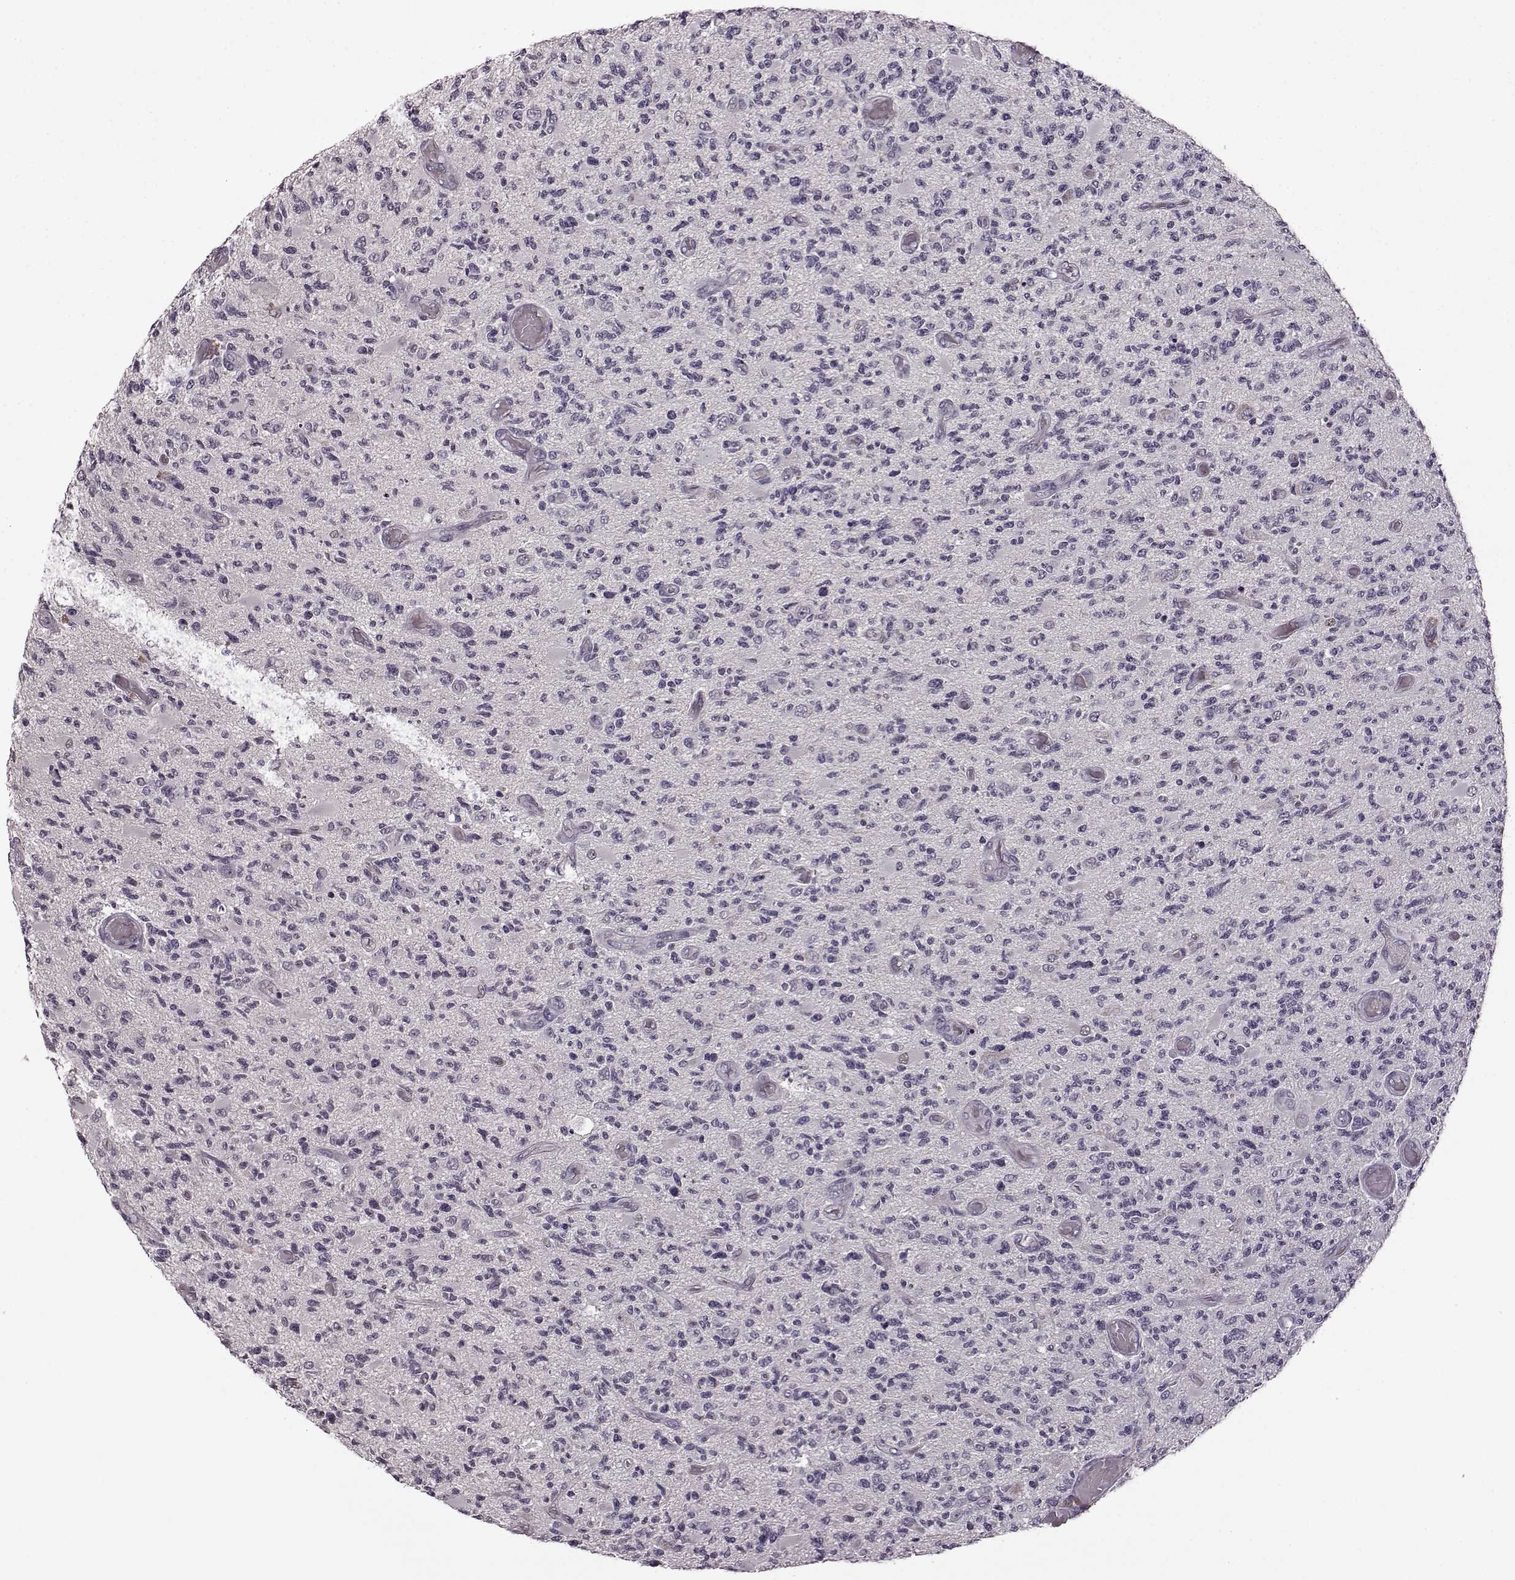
{"staining": {"intensity": "negative", "quantity": "none", "location": "none"}, "tissue": "glioma", "cell_type": "Tumor cells", "image_type": "cancer", "snomed": [{"axis": "morphology", "description": "Glioma, malignant, High grade"}, {"axis": "topography", "description": "Brain"}], "caption": "Photomicrograph shows no significant protein expression in tumor cells of malignant high-grade glioma. Nuclei are stained in blue.", "gene": "CNGA3", "patient": {"sex": "female", "age": 63}}